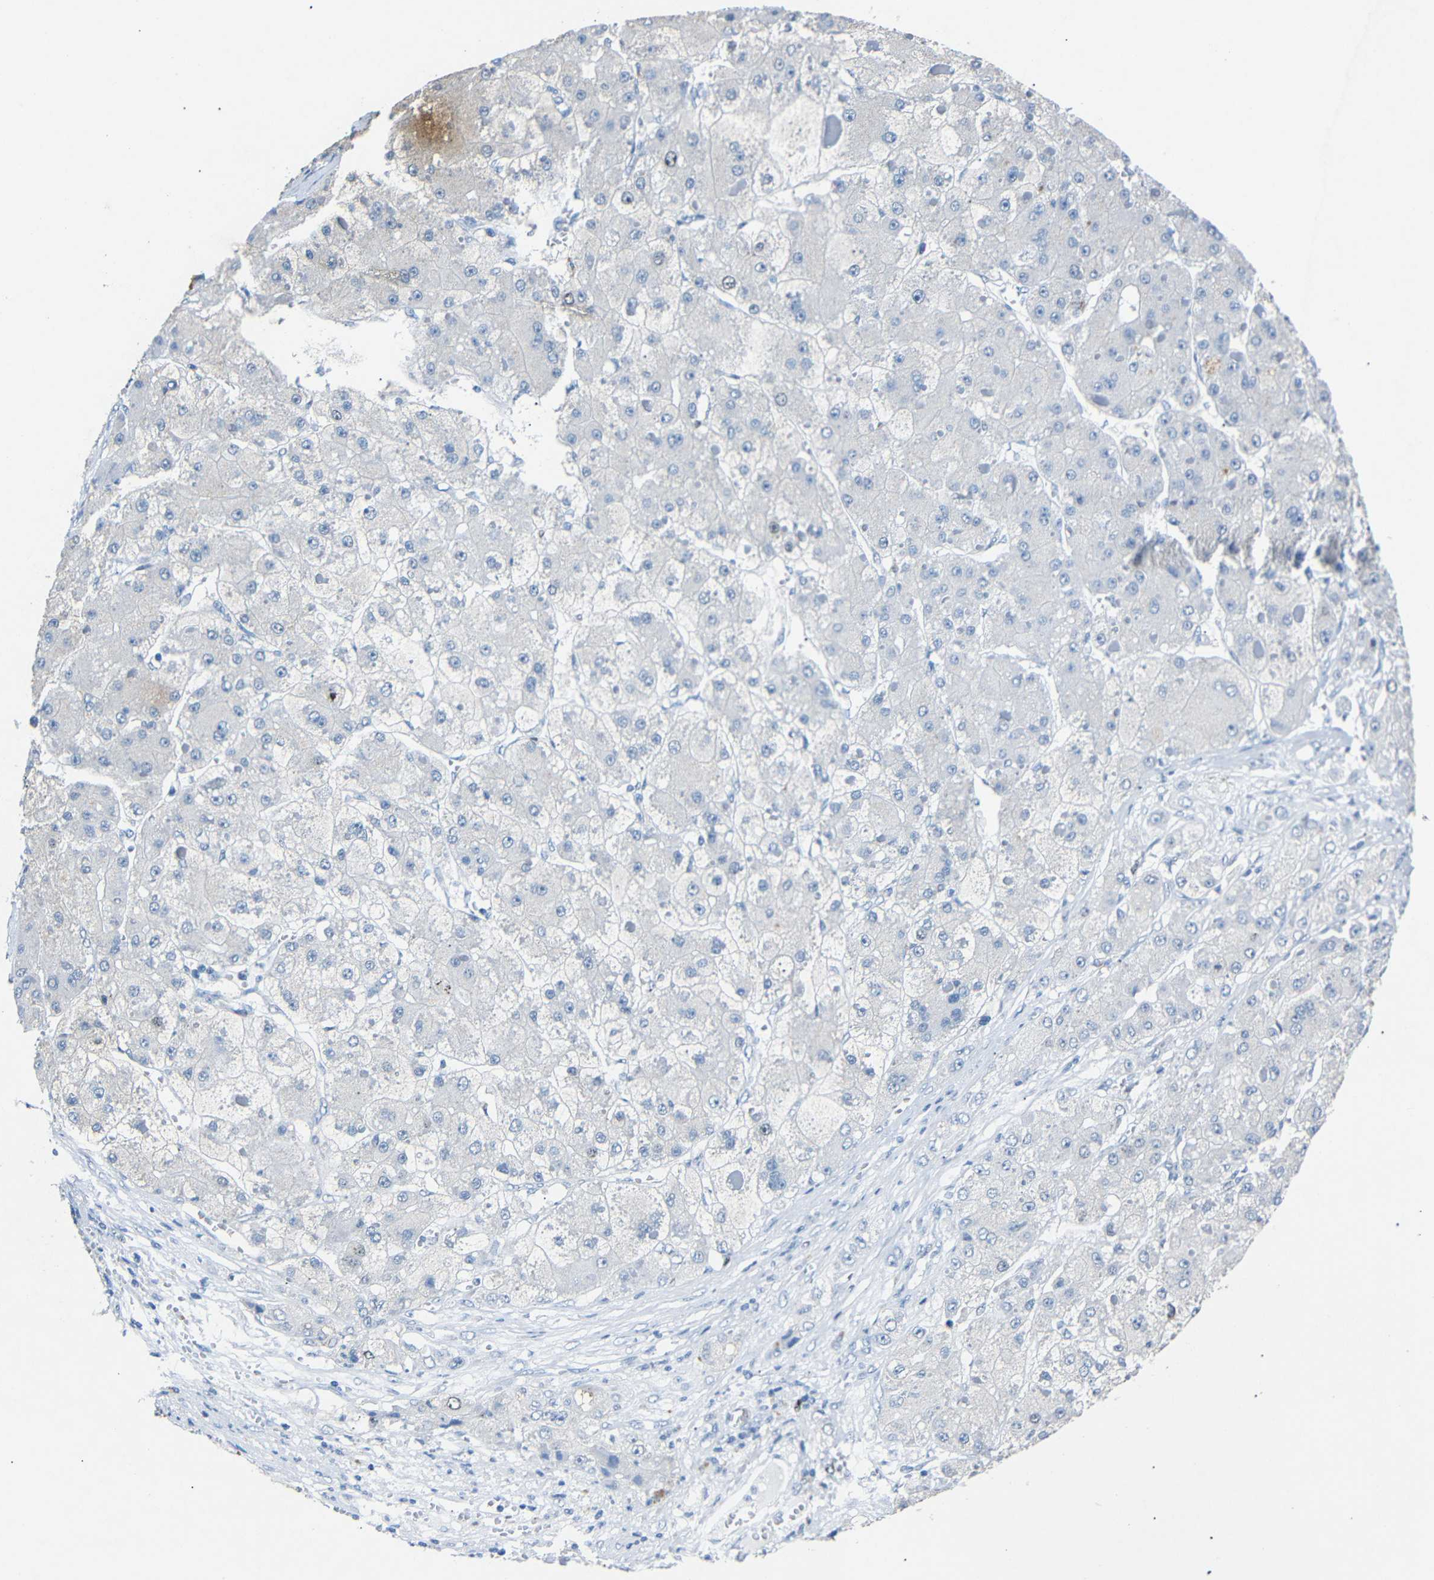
{"staining": {"intensity": "negative", "quantity": "none", "location": "none"}, "tissue": "liver cancer", "cell_type": "Tumor cells", "image_type": "cancer", "snomed": [{"axis": "morphology", "description": "Carcinoma, Hepatocellular, NOS"}, {"axis": "topography", "description": "Liver"}], "caption": "Immunohistochemistry histopathology image of liver cancer stained for a protein (brown), which reveals no positivity in tumor cells.", "gene": "INCENP", "patient": {"sex": "female", "age": 73}}